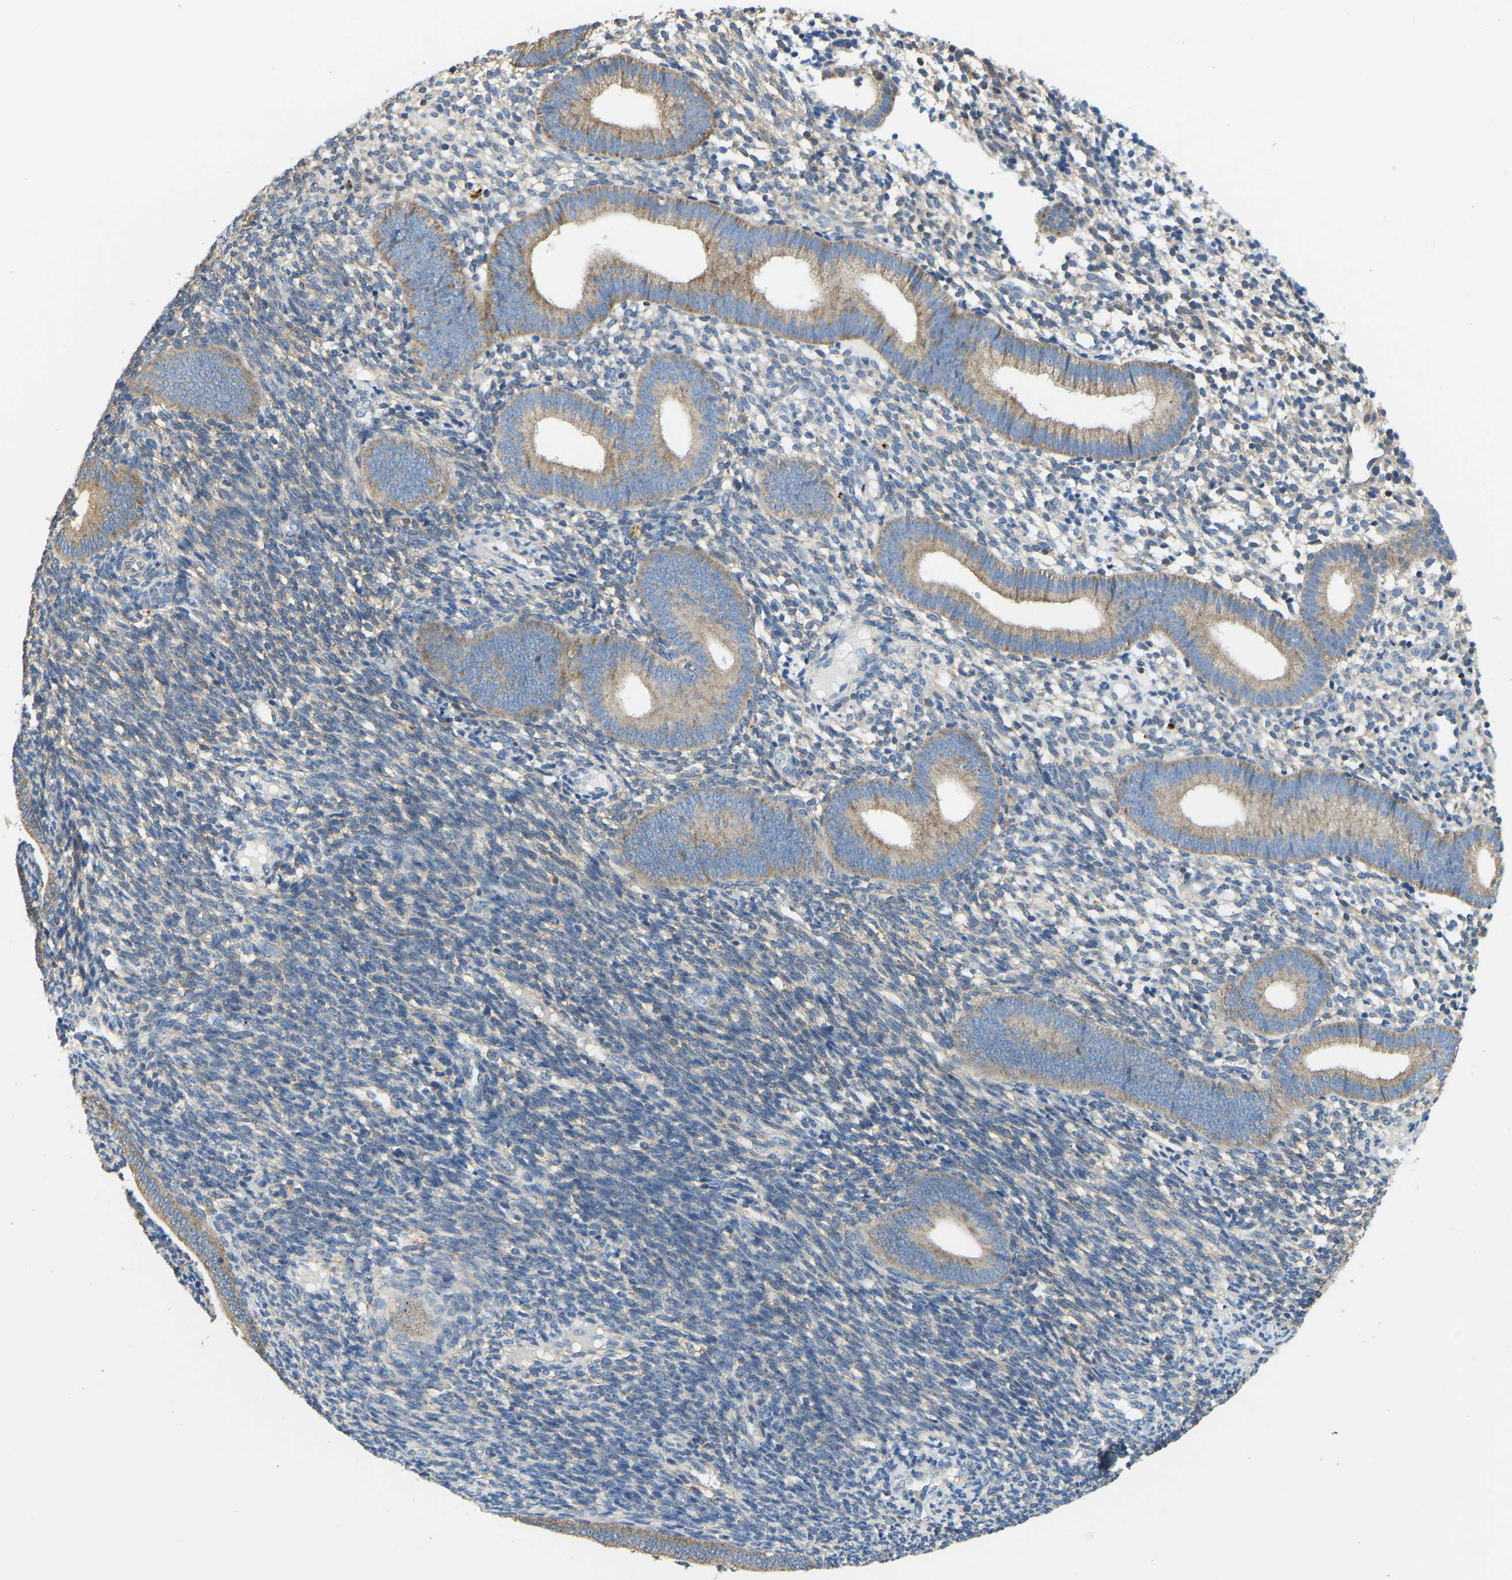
{"staining": {"intensity": "moderate", "quantity": "25%-75%", "location": "cytoplasmic/membranous"}, "tissue": "endometrium", "cell_type": "Cells in endometrial stroma", "image_type": "normal", "snomed": [{"axis": "morphology", "description": "Normal tissue, NOS"}, {"axis": "topography", "description": "Uterus"}, {"axis": "topography", "description": "Endometrium"}], "caption": "Approximately 25%-75% of cells in endometrial stroma in normal endometrium display moderate cytoplasmic/membranous protein expression as visualized by brown immunohistochemical staining.", "gene": "AHNAK", "patient": {"sex": "female", "age": 33}}